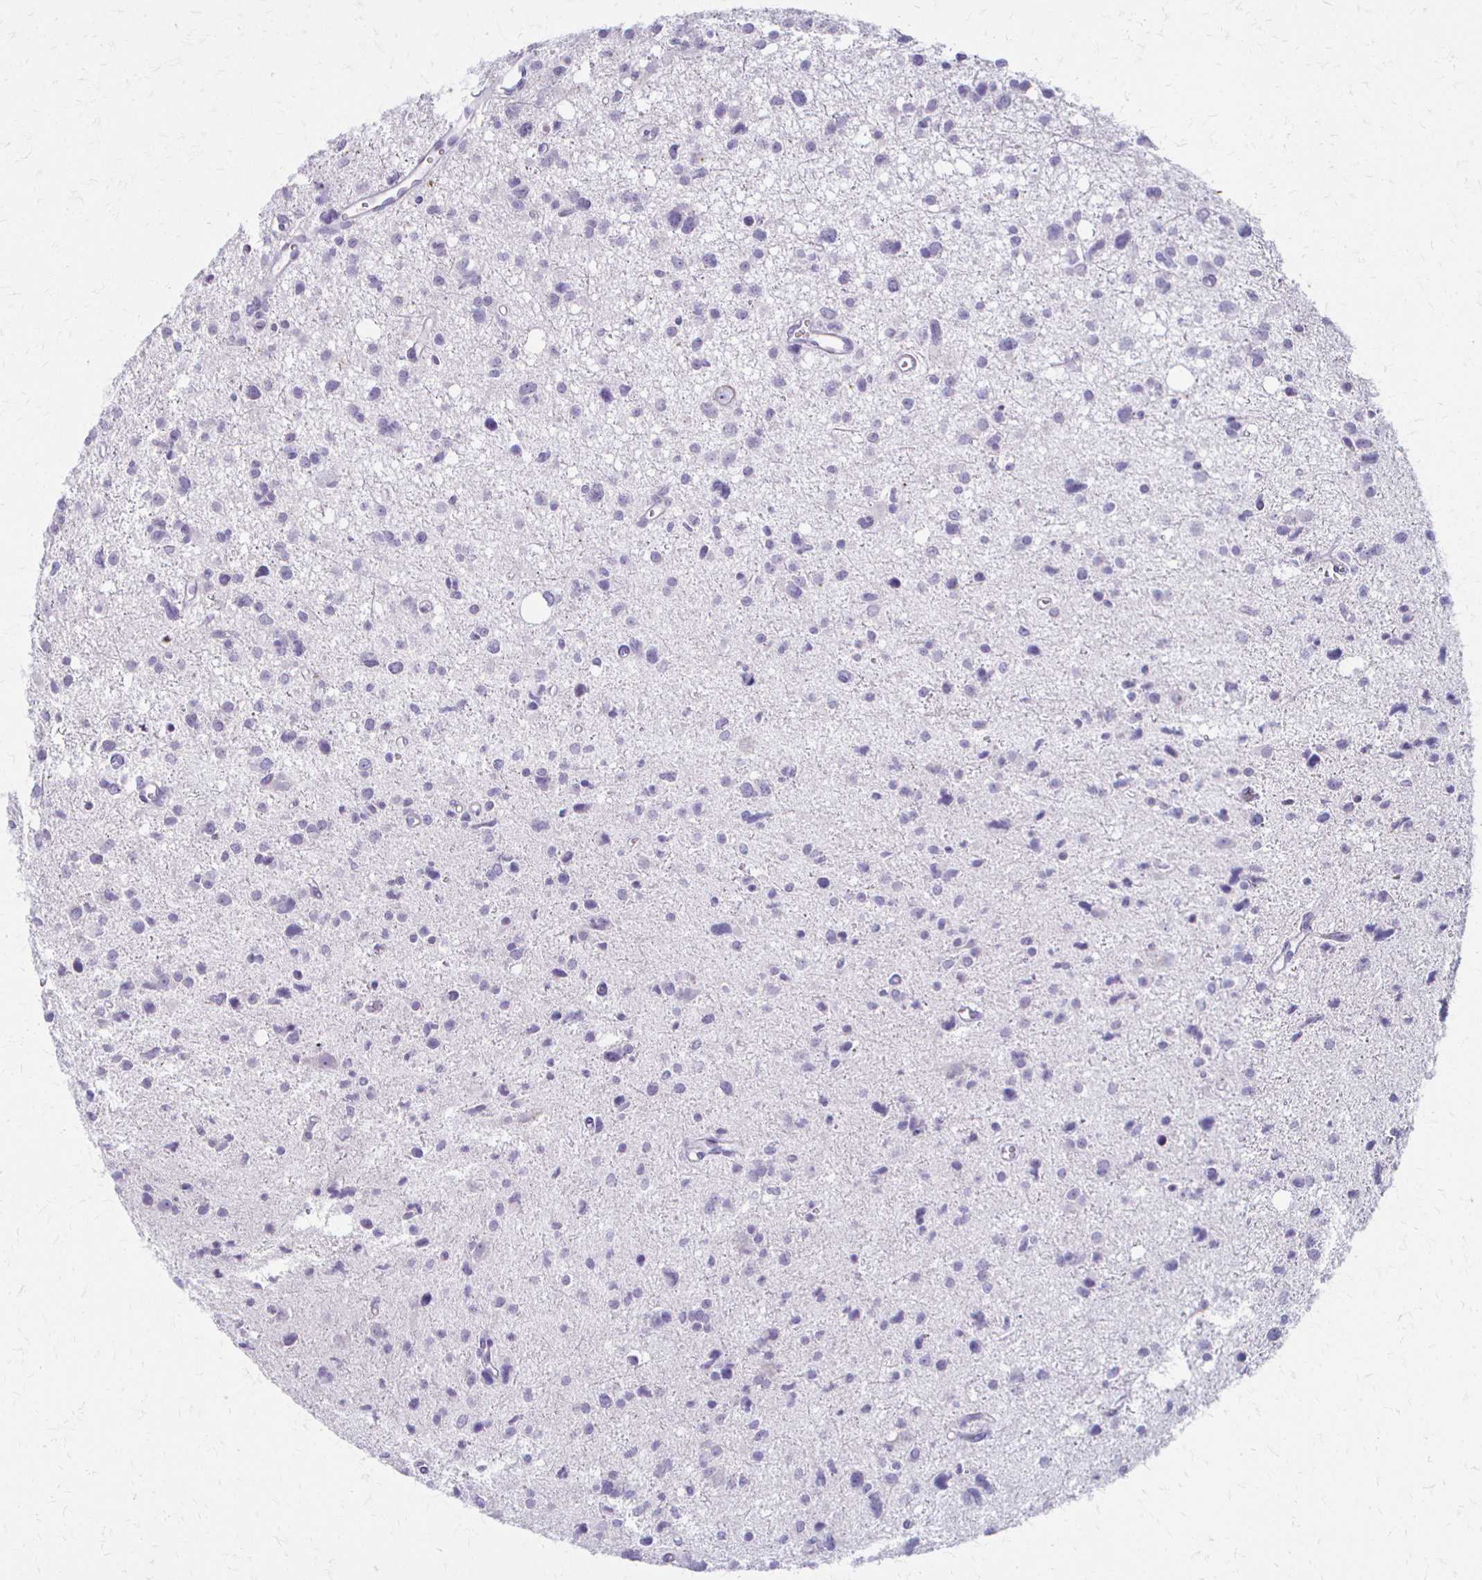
{"staining": {"intensity": "negative", "quantity": "none", "location": "none"}, "tissue": "glioma", "cell_type": "Tumor cells", "image_type": "cancer", "snomed": [{"axis": "morphology", "description": "Glioma, malignant, High grade"}, {"axis": "topography", "description": "Brain"}], "caption": "Immunohistochemistry micrograph of glioma stained for a protein (brown), which displays no expression in tumor cells.", "gene": "ACP5", "patient": {"sex": "male", "age": 23}}